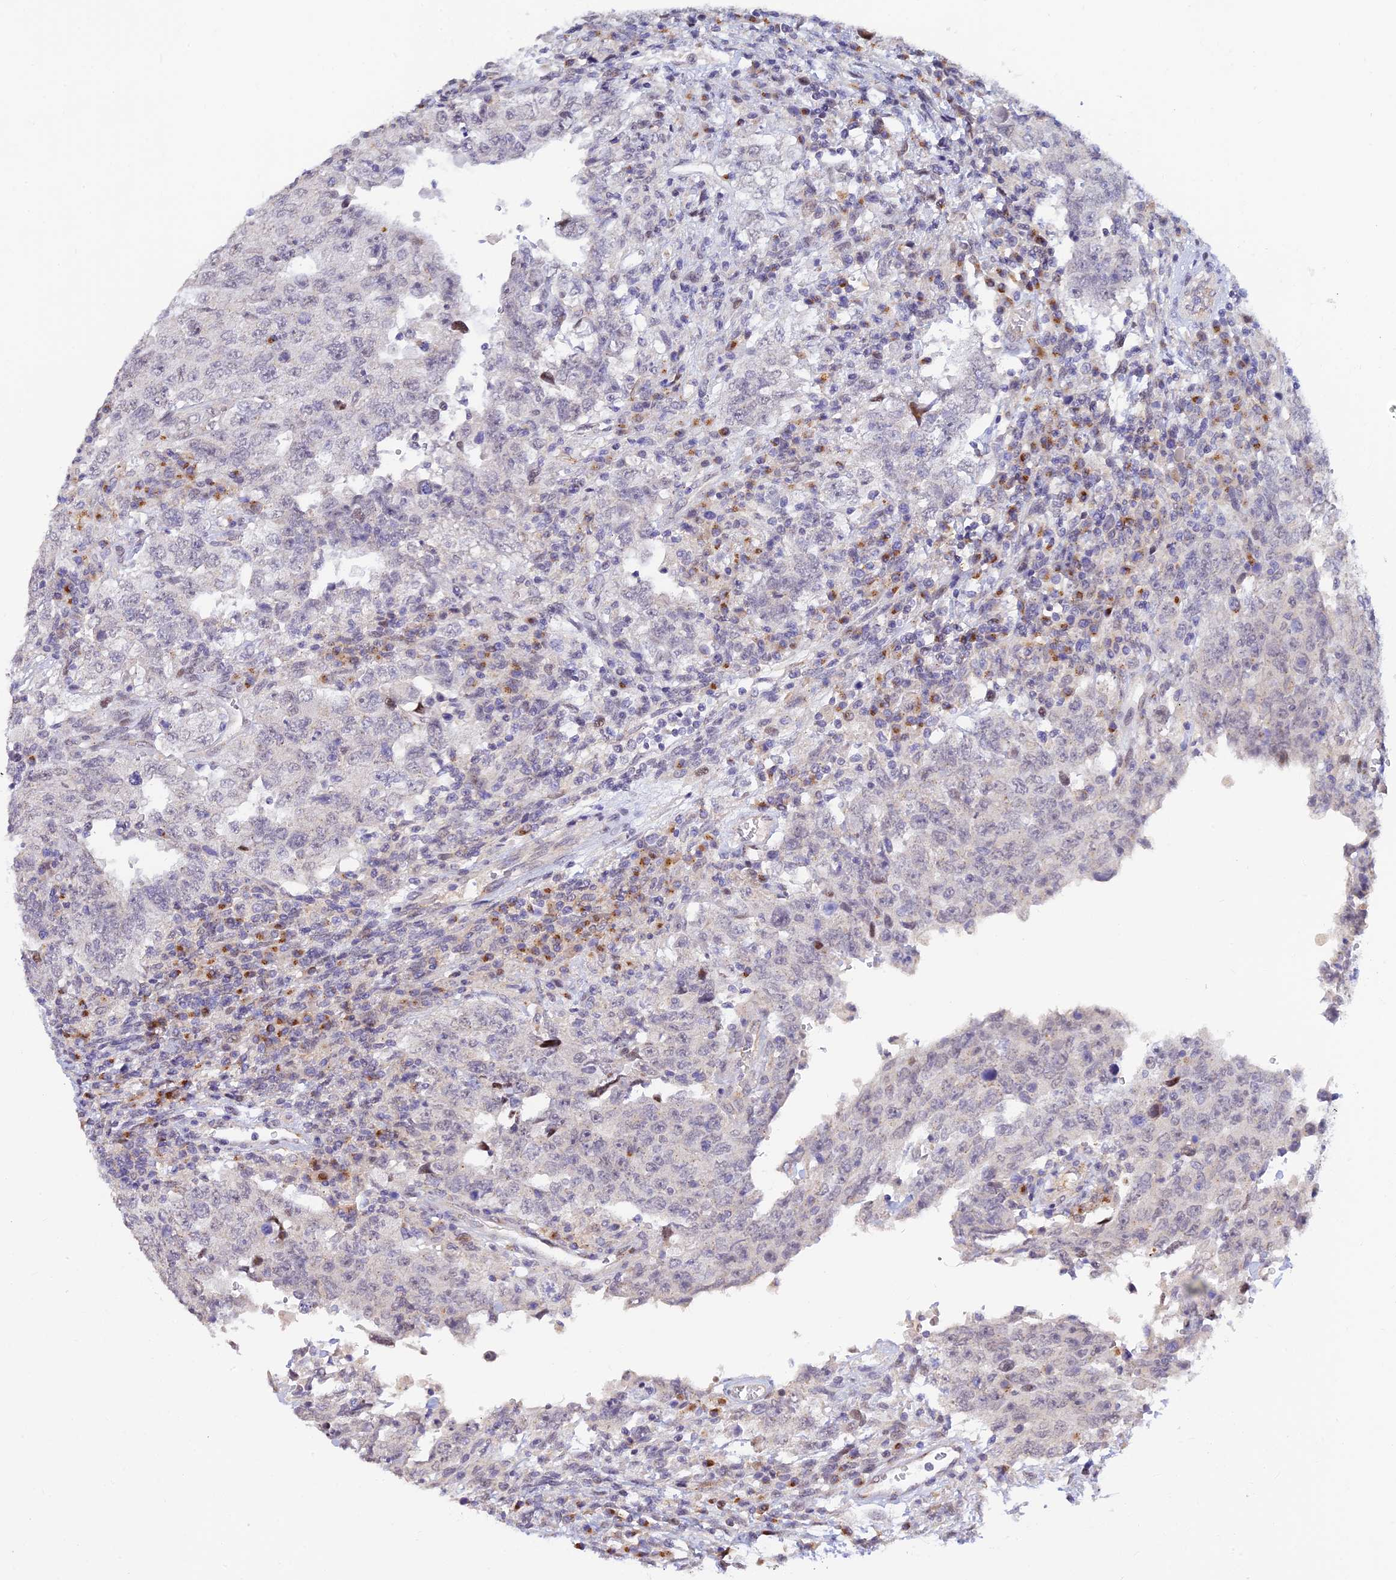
{"staining": {"intensity": "negative", "quantity": "none", "location": "none"}, "tissue": "testis cancer", "cell_type": "Tumor cells", "image_type": "cancer", "snomed": [{"axis": "morphology", "description": "Carcinoma, Embryonal, NOS"}, {"axis": "topography", "description": "Testis"}], "caption": "The image exhibits no staining of tumor cells in testis cancer. The staining was performed using DAB (3,3'-diaminobenzidine) to visualize the protein expression in brown, while the nuclei were stained in blue with hematoxylin (Magnification: 20x).", "gene": "INKA1", "patient": {"sex": "male", "age": 26}}